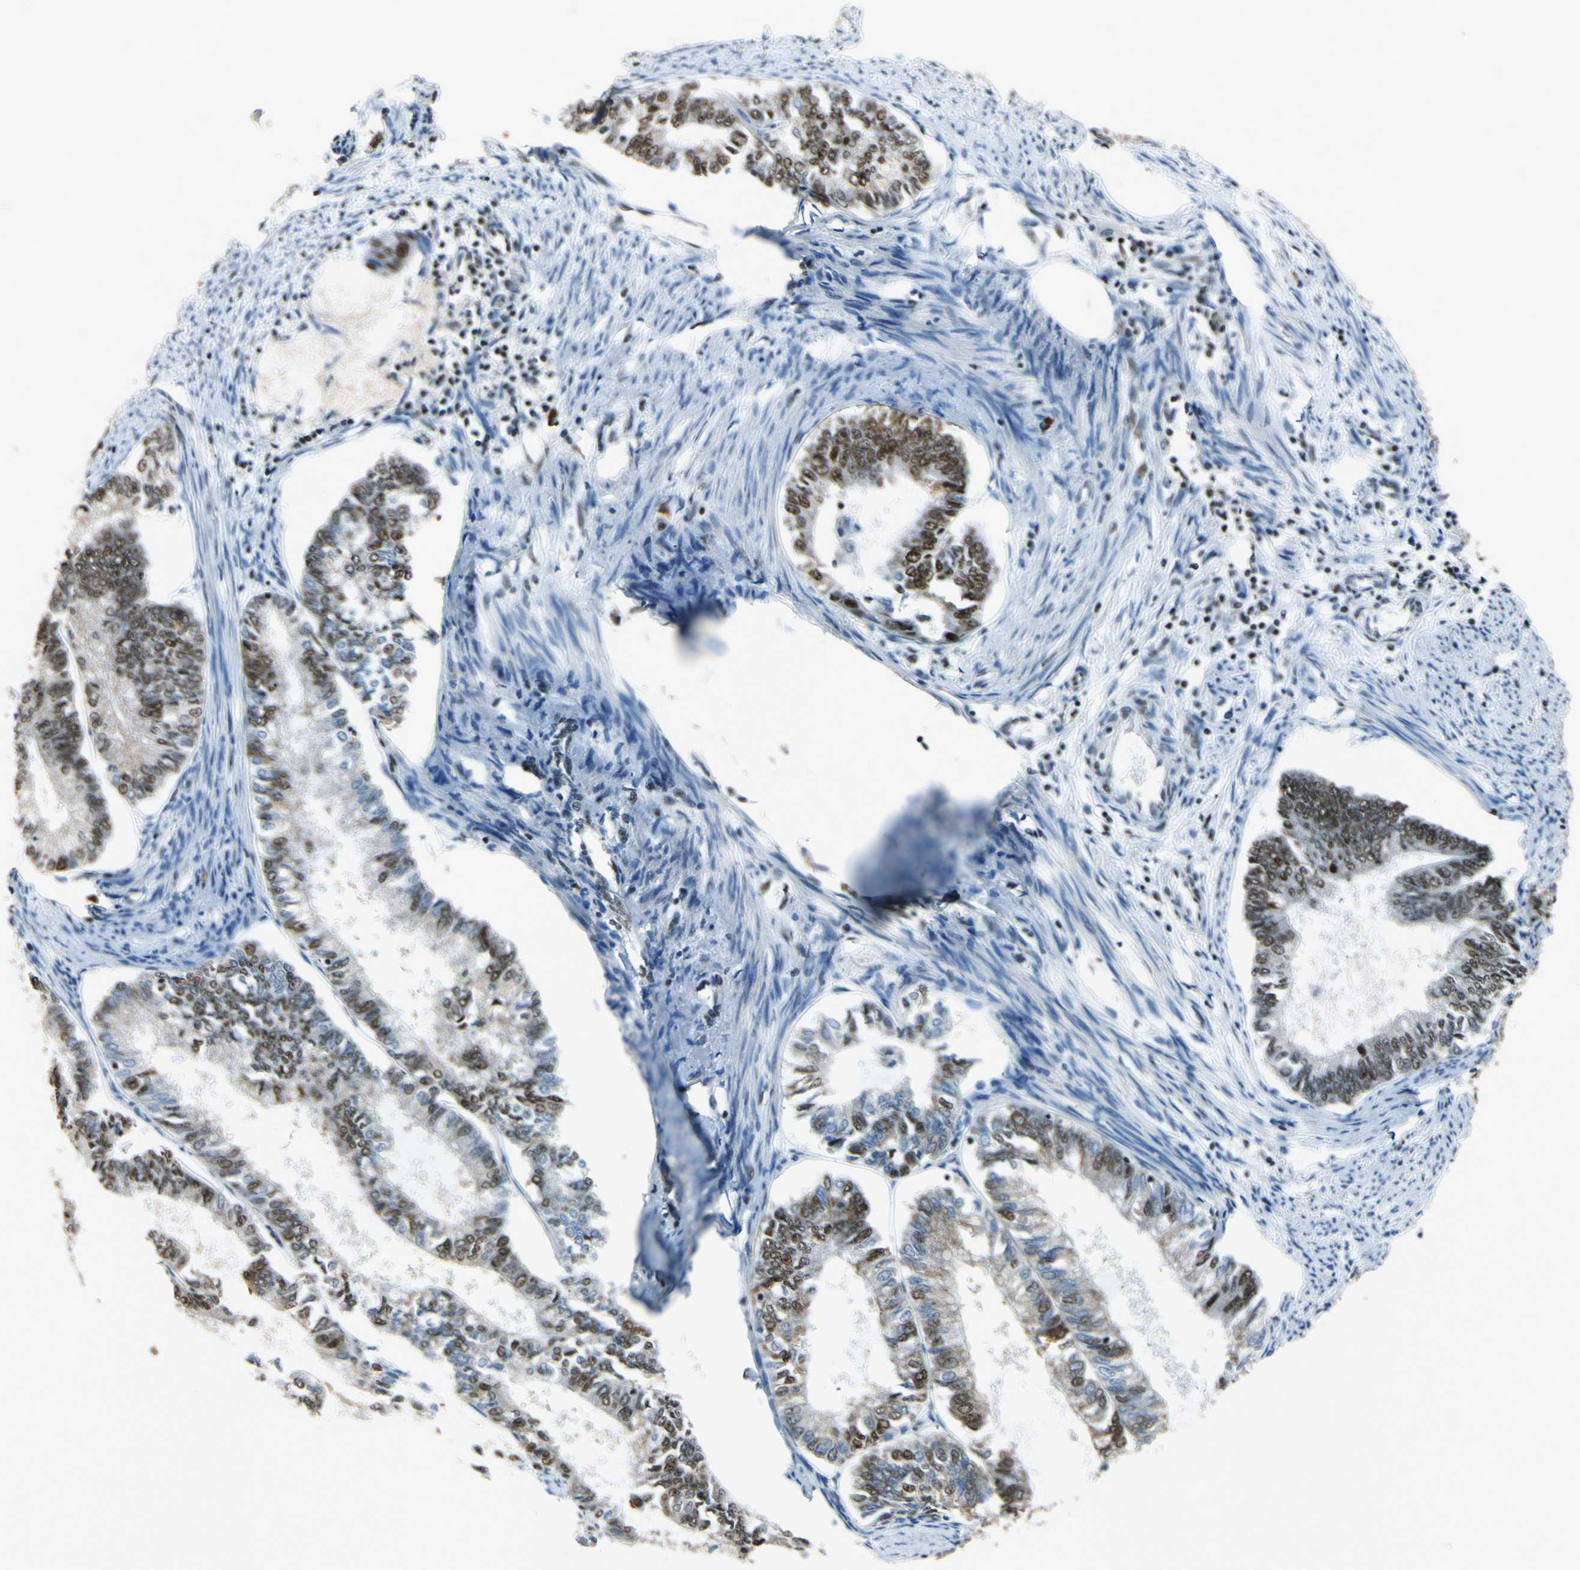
{"staining": {"intensity": "strong", "quantity": "25%-75%", "location": "nuclear"}, "tissue": "endometrial cancer", "cell_type": "Tumor cells", "image_type": "cancer", "snomed": [{"axis": "morphology", "description": "Adenocarcinoma, NOS"}, {"axis": "topography", "description": "Endometrium"}], "caption": "Endometrial adenocarcinoma stained with a protein marker demonstrates strong staining in tumor cells.", "gene": "BCLAF1", "patient": {"sex": "female", "age": 86}}